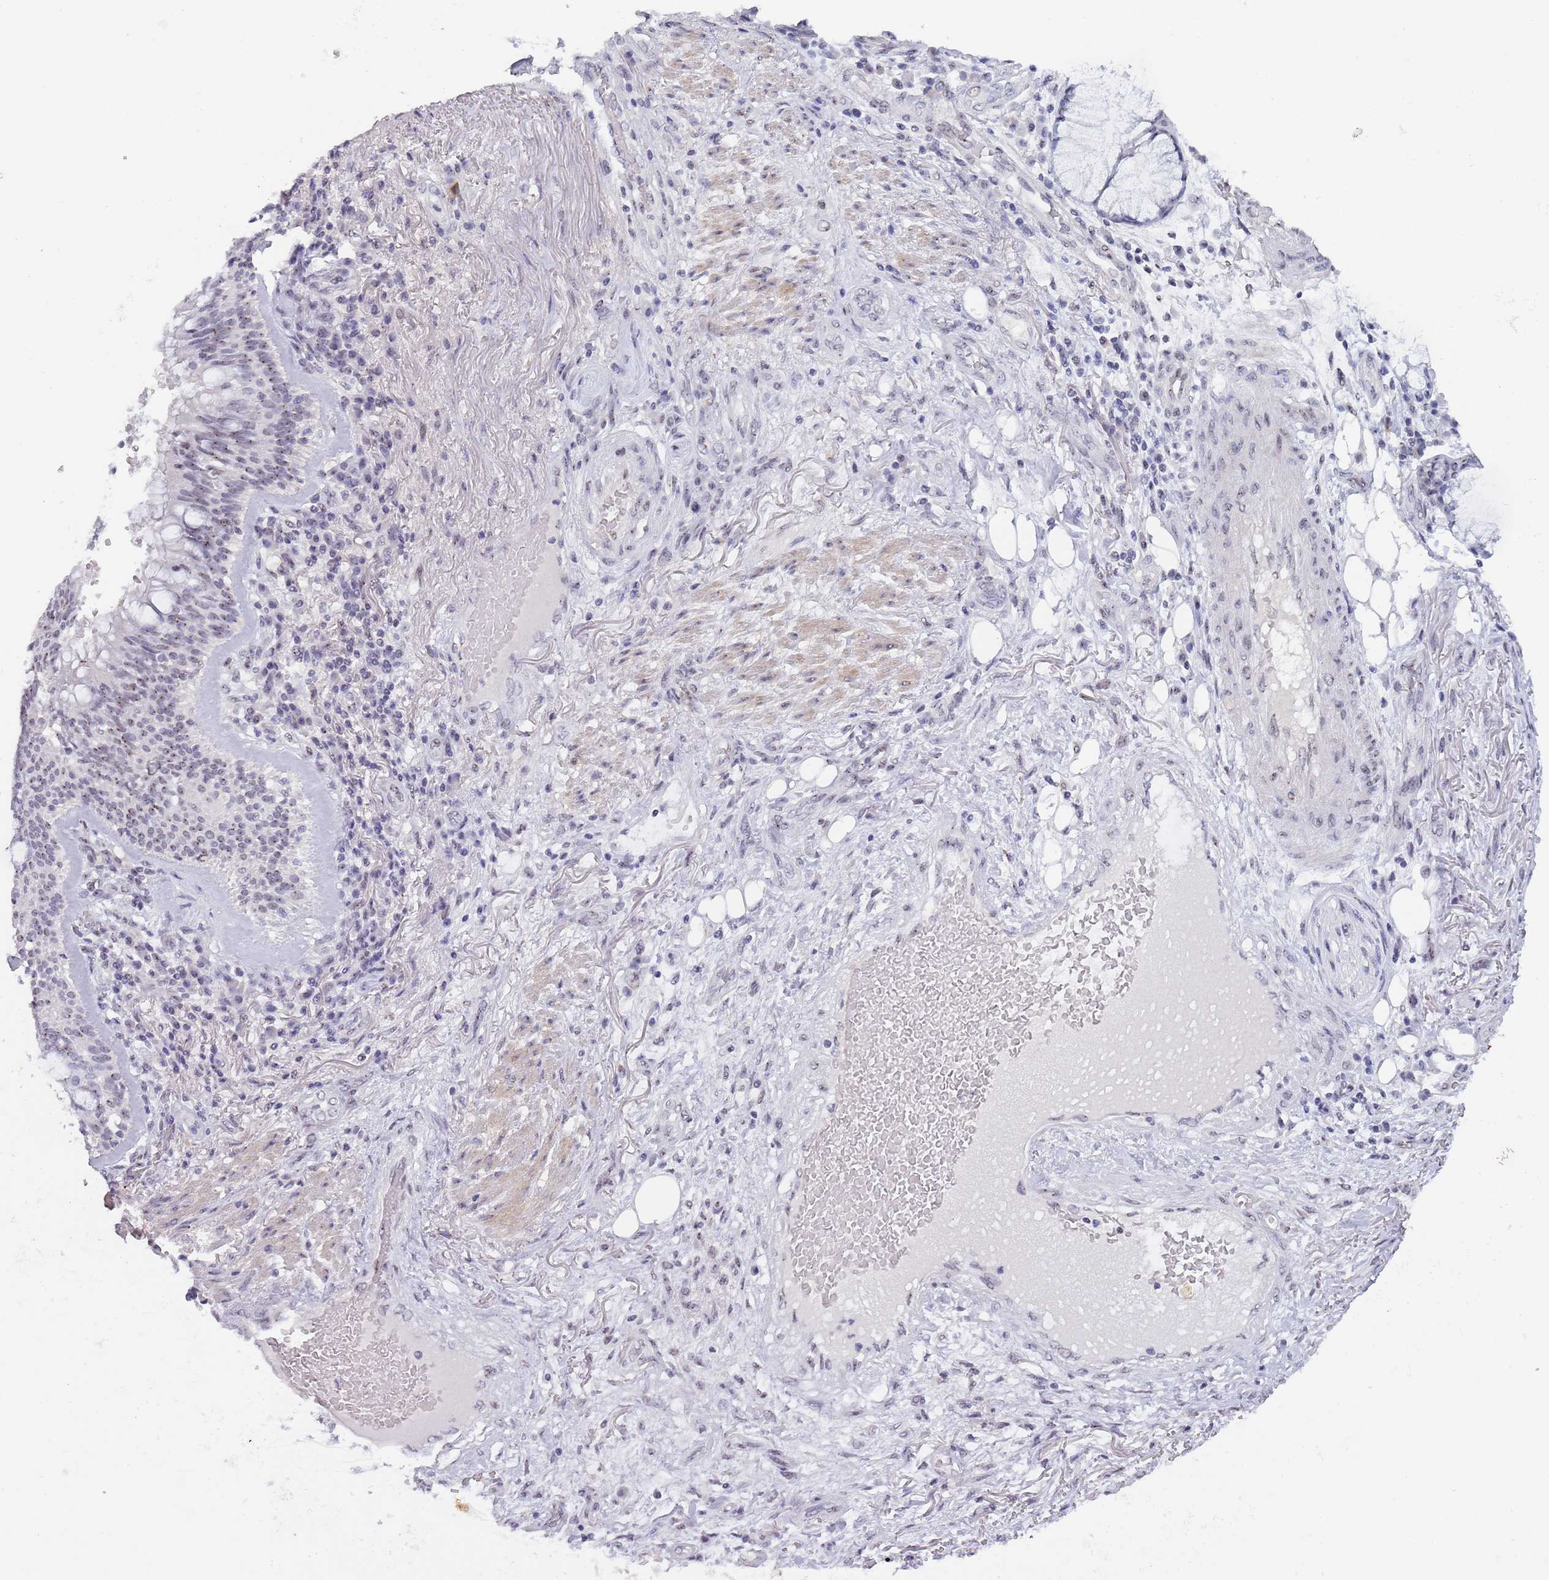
{"staining": {"intensity": "negative", "quantity": "none", "location": "none"}, "tissue": "lung cancer", "cell_type": "Tumor cells", "image_type": "cancer", "snomed": [{"axis": "morphology", "description": "Adenocarcinoma, NOS"}, {"axis": "topography", "description": "Lung"}], "caption": "A photomicrograph of human lung adenocarcinoma is negative for staining in tumor cells.", "gene": "CIZ1", "patient": {"sex": "female", "age": 54}}